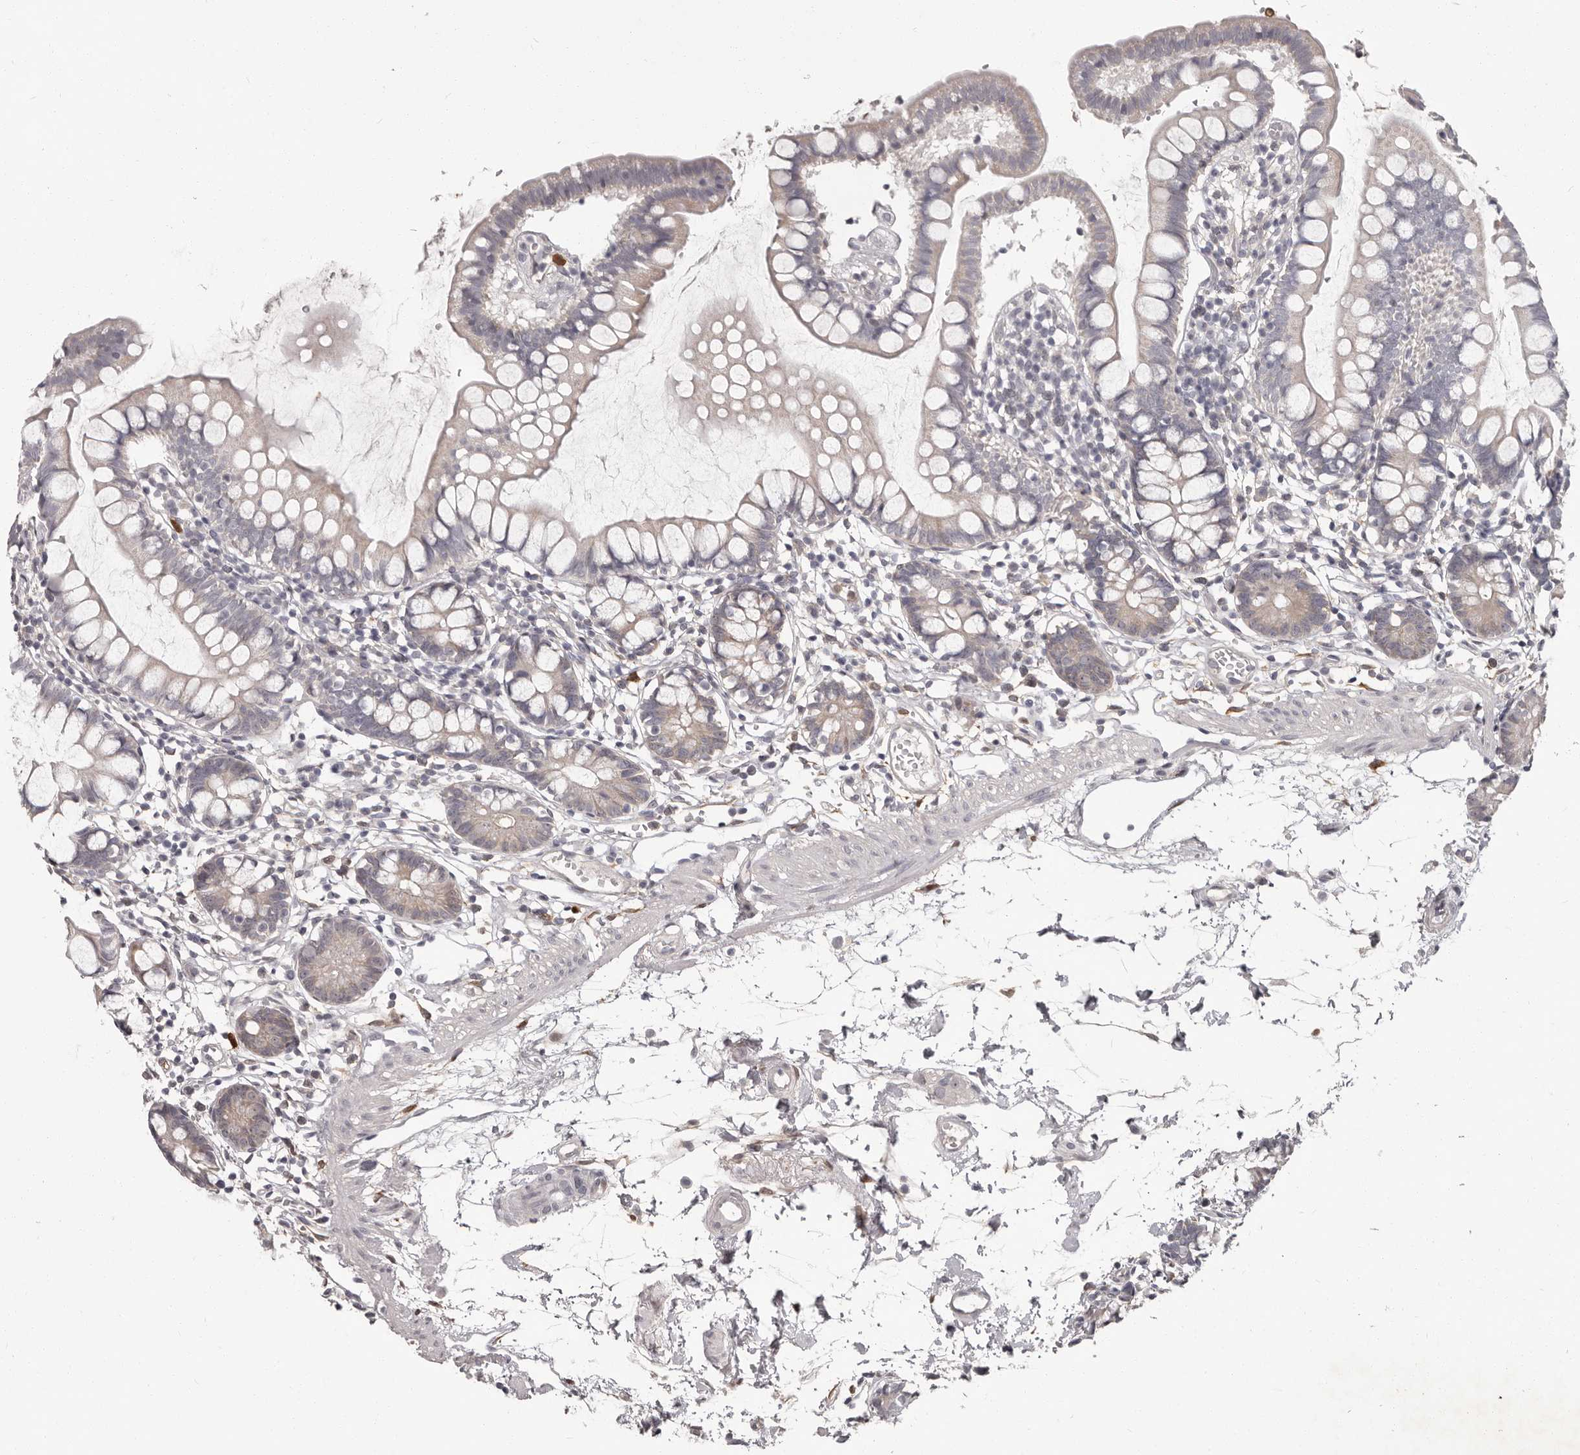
{"staining": {"intensity": "negative", "quantity": "none", "location": "none"}, "tissue": "small intestine", "cell_type": "Glandular cells", "image_type": "normal", "snomed": [{"axis": "morphology", "description": "Normal tissue, NOS"}, {"axis": "topography", "description": "Small intestine"}], "caption": "Immunohistochemistry (IHC) histopathology image of normal human small intestine stained for a protein (brown), which exhibits no staining in glandular cells. (DAB (3,3'-diaminobenzidine) immunohistochemistry (IHC), high magnification).", "gene": "GPR157", "patient": {"sex": "female", "age": 84}}